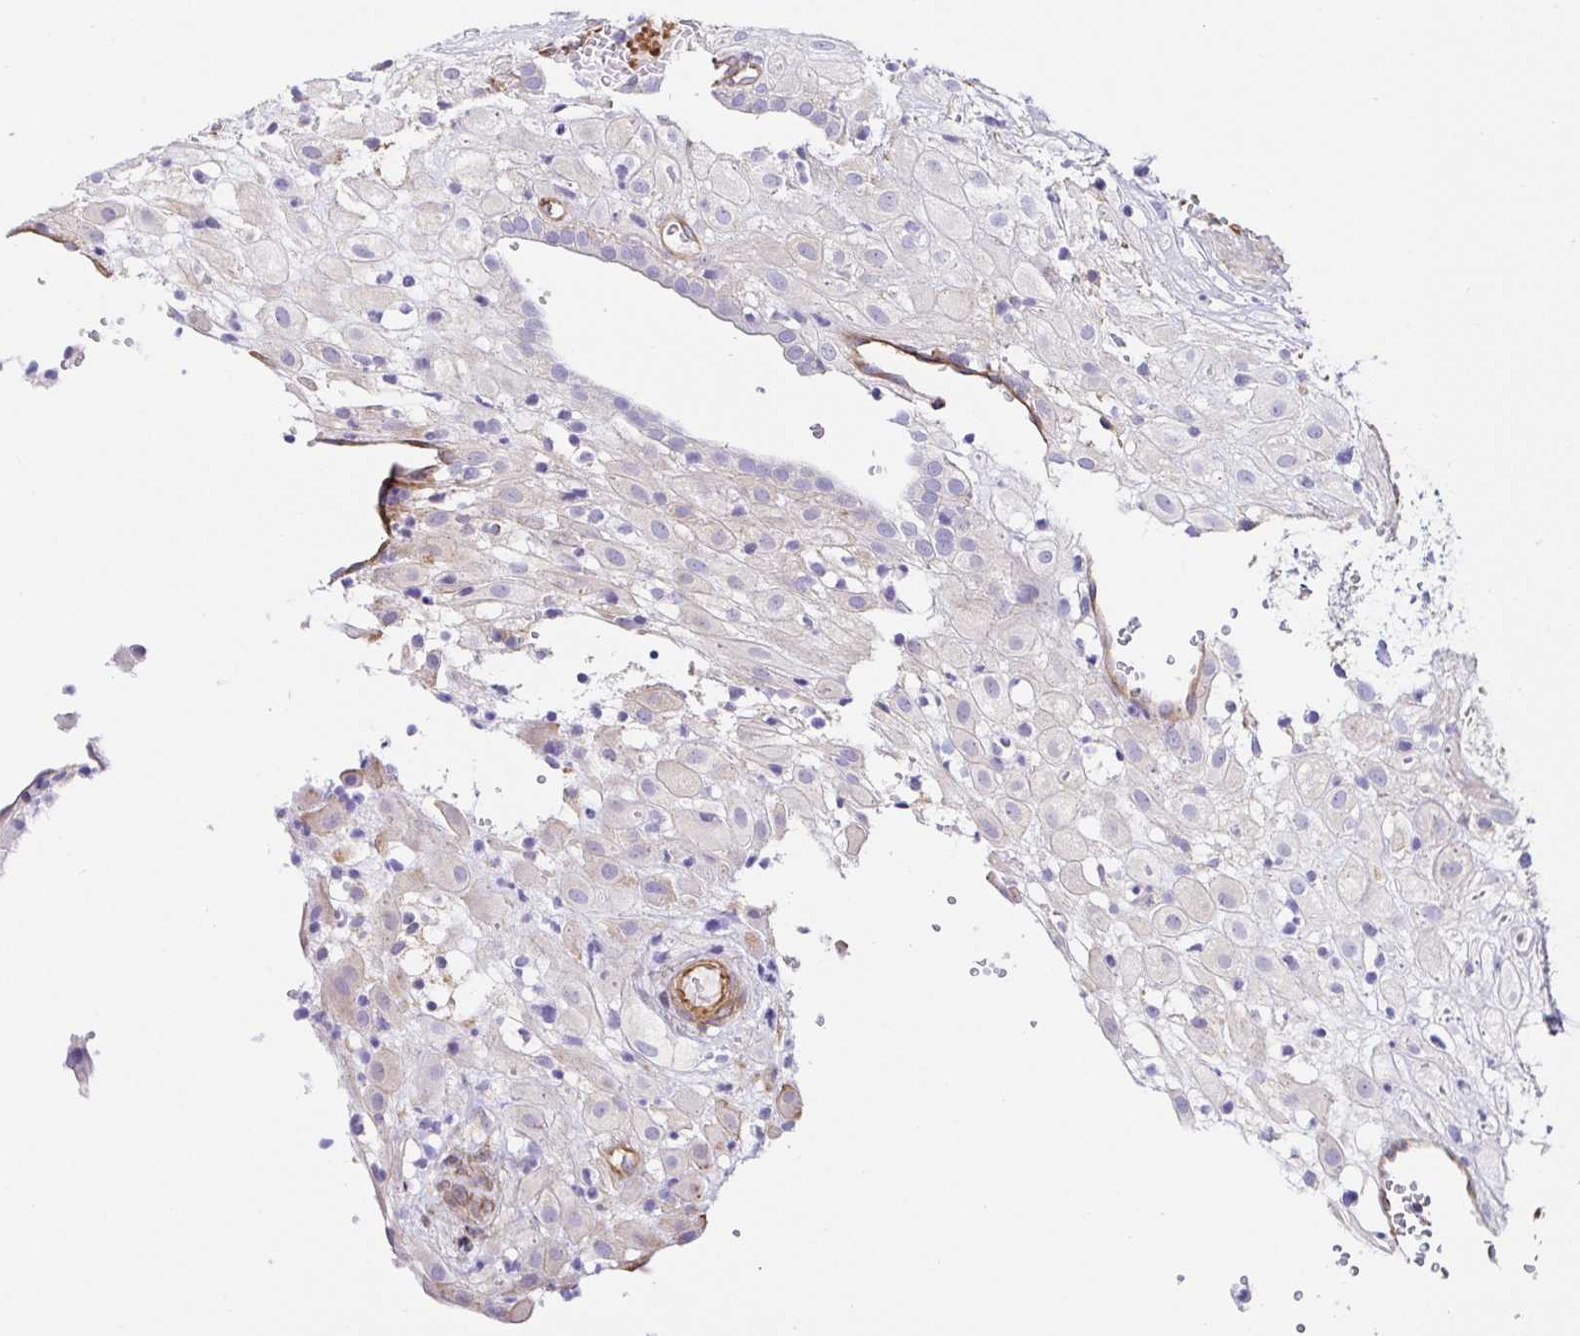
{"staining": {"intensity": "negative", "quantity": "none", "location": "none"}, "tissue": "placenta", "cell_type": "Decidual cells", "image_type": "normal", "snomed": [{"axis": "morphology", "description": "Normal tissue, NOS"}, {"axis": "topography", "description": "Placenta"}], "caption": "Human placenta stained for a protein using immunohistochemistry (IHC) reveals no staining in decidual cells.", "gene": "DOCK1", "patient": {"sex": "female", "age": 24}}